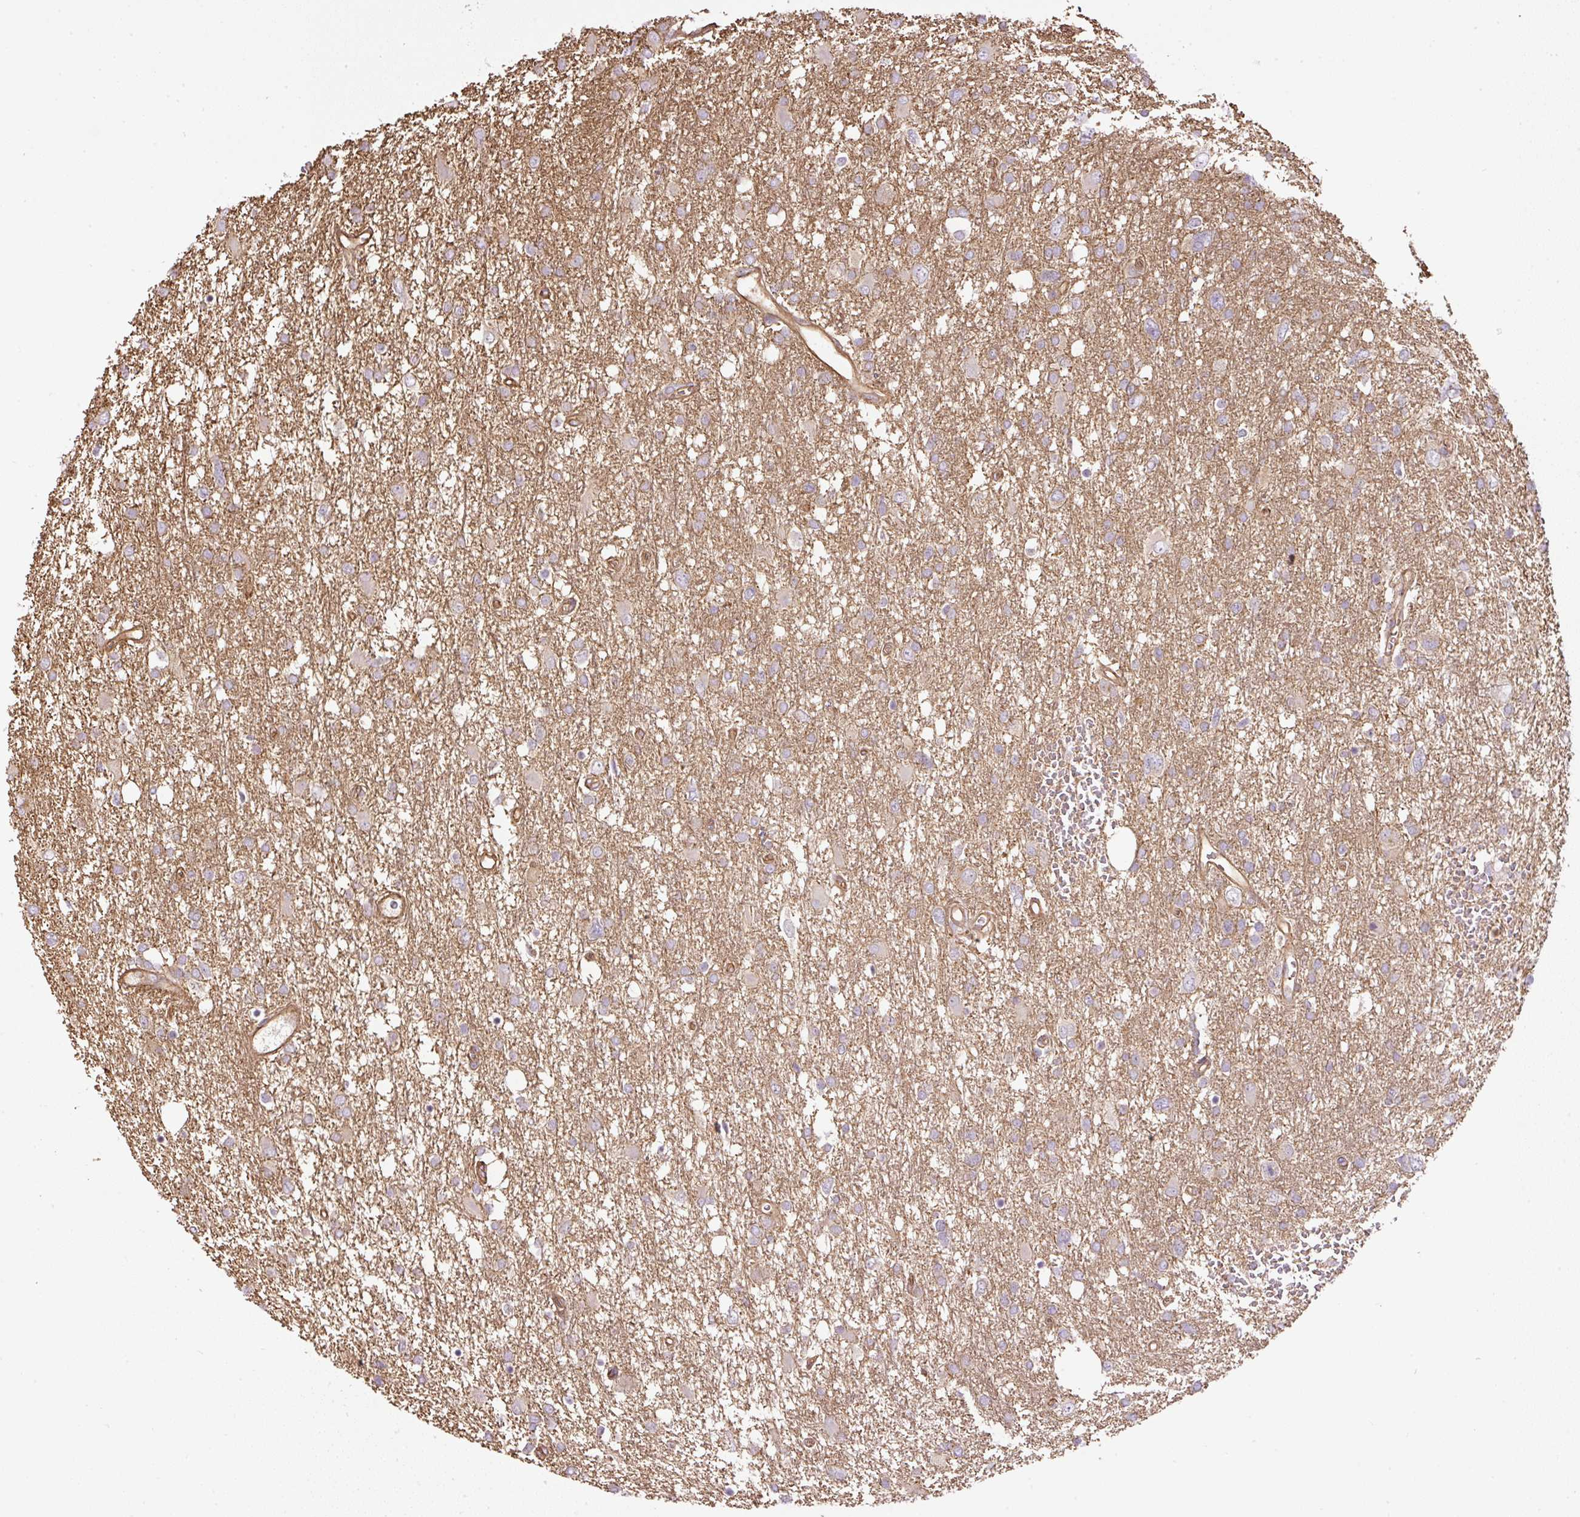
{"staining": {"intensity": "negative", "quantity": "none", "location": "none"}, "tissue": "glioma", "cell_type": "Tumor cells", "image_type": "cancer", "snomed": [{"axis": "morphology", "description": "Glioma, malignant, High grade"}, {"axis": "topography", "description": "Brain"}], "caption": "Immunohistochemical staining of human glioma exhibits no significant expression in tumor cells. The staining is performed using DAB (3,3'-diaminobenzidine) brown chromogen with nuclei counter-stained in using hematoxylin.", "gene": "B3GALT5", "patient": {"sex": "male", "age": 61}}